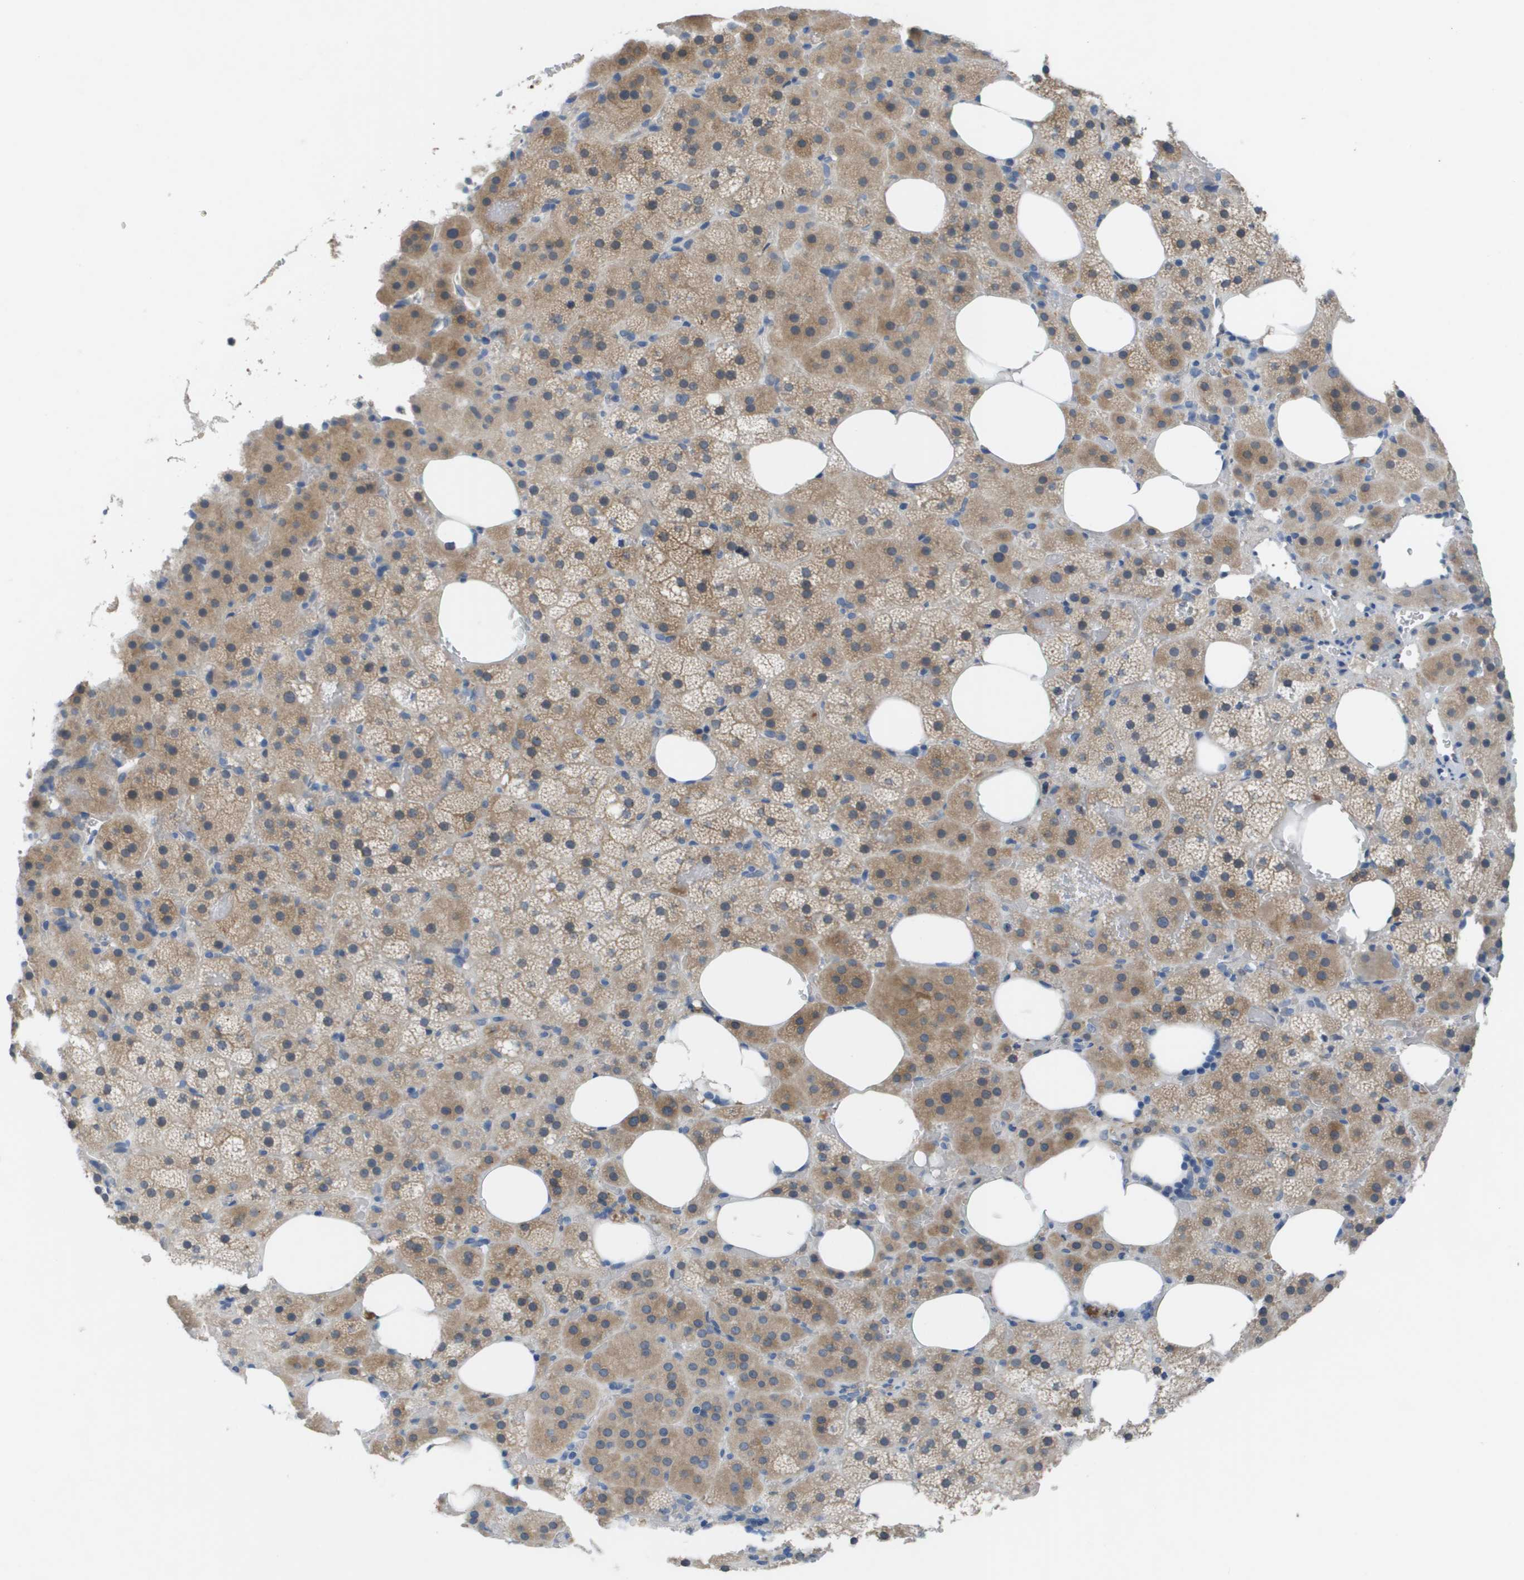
{"staining": {"intensity": "weak", "quantity": ">75%", "location": "cytoplasmic/membranous"}, "tissue": "adrenal gland", "cell_type": "Glandular cells", "image_type": "normal", "snomed": [{"axis": "morphology", "description": "Normal tissue, NOS"}, {"axis": "topography", "description": "Adrenal gland"}], "caption": "Immunohistochemical staining of normal adrenal gland exhibits >75% levels of weak cytoplasmic/membranous protein staining in about >75% of glandular cells.", "gene": "NCS1", "patient": {"sex": "female", "age": 59}}